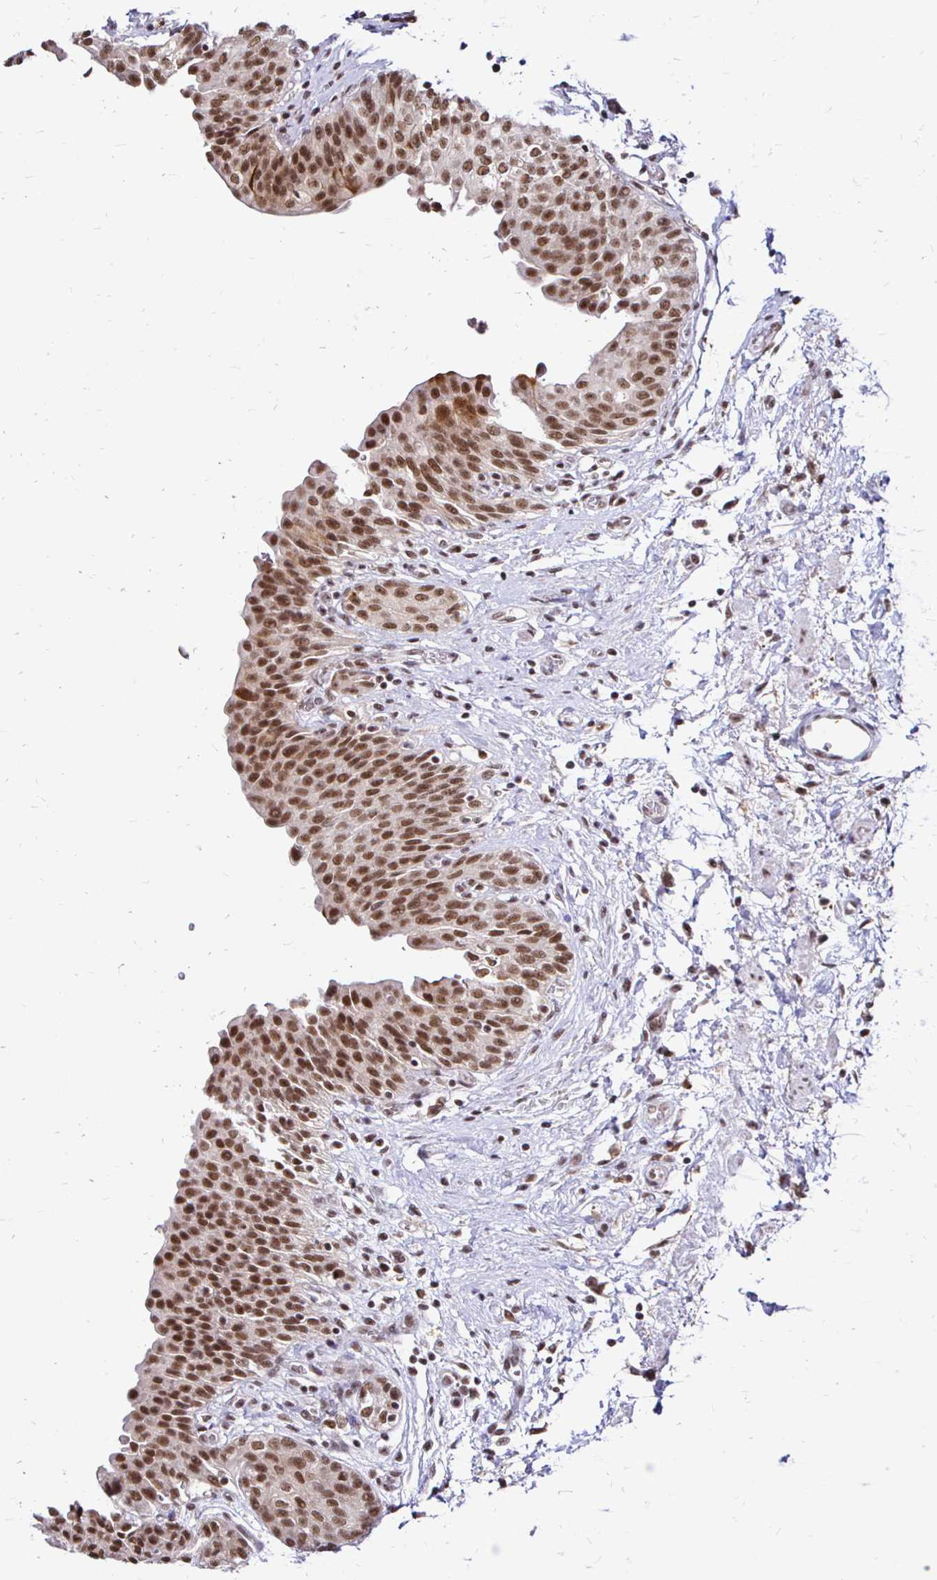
{"staining": {"intensity": "moderate", "quantity": ">75%", "location": "nuclear"}, "tissue": "urinary bladder", "cell_type": "Urothelial cells", "image_type": "normal", "snomed": [{"axis": "morphology", "description": "Normal tissue, NOS"}, {"axis": "topography", "description": "Urinary bladder"}], "caption": "Urothelial cells exhibit moderate nuclear expression in approximately >75% of cells in benign urinary bladder.", "gene": "SIN3A", "patient": {"sex": "male", "age": 68}}